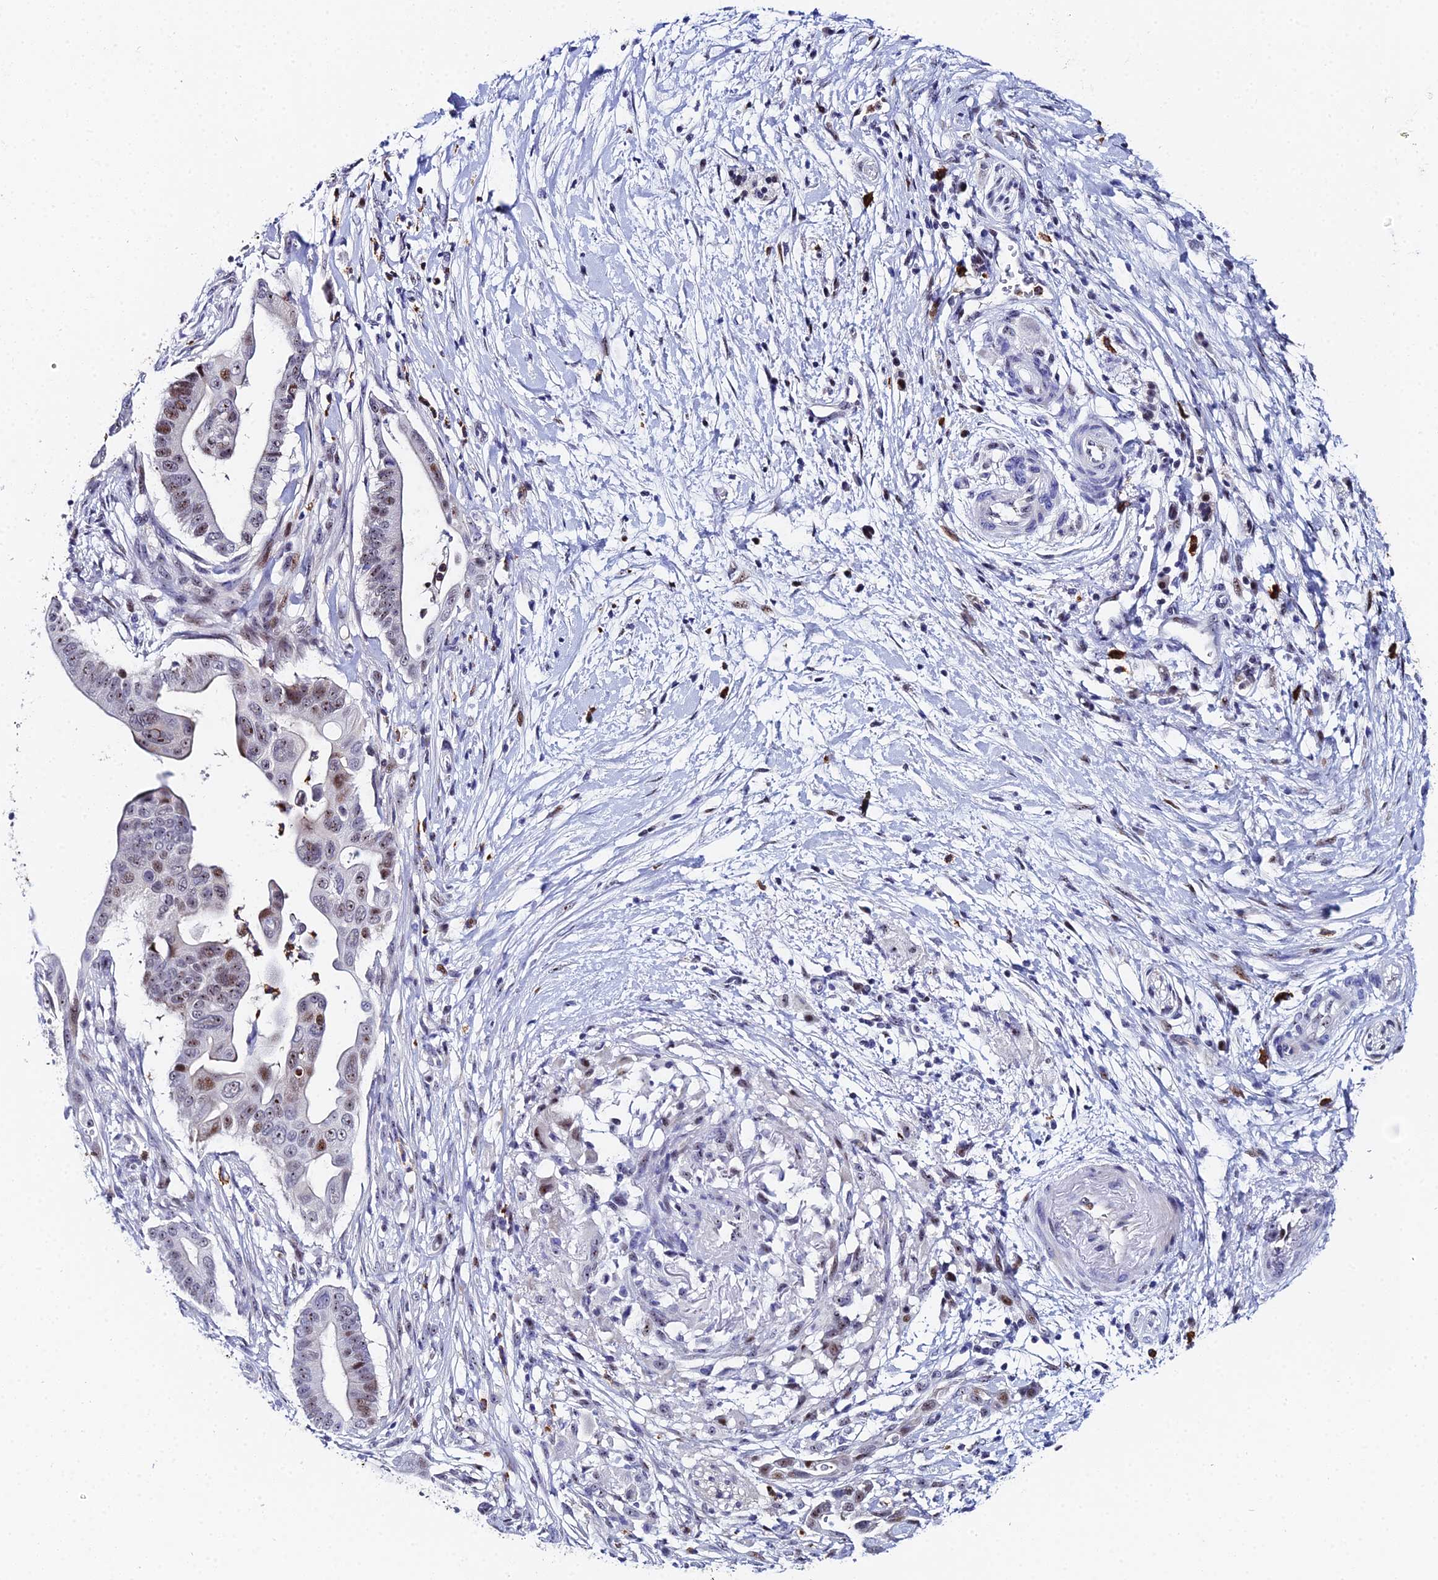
{"staining": {"intensity": "moderate", "quantity": "<25%", "location": "nuclear"}, "tissue": "pancreatic cancer", "cell_type": "Tumor cells", "image_type": "cancer", "snomed": [{"axis": "morphology", "description": "Adenocarcinoma, NOS"}, {"axis": "topography", "description": "Pancreas"}], "caption": "This photomicrograph exhibits immunohistochemistry staining of pancreatic cancer, with low moderate nuclear expression in approximately <25% of tumor cells.", "gene": "TIFA", "patient": {"sex": "male", "age": 68}}